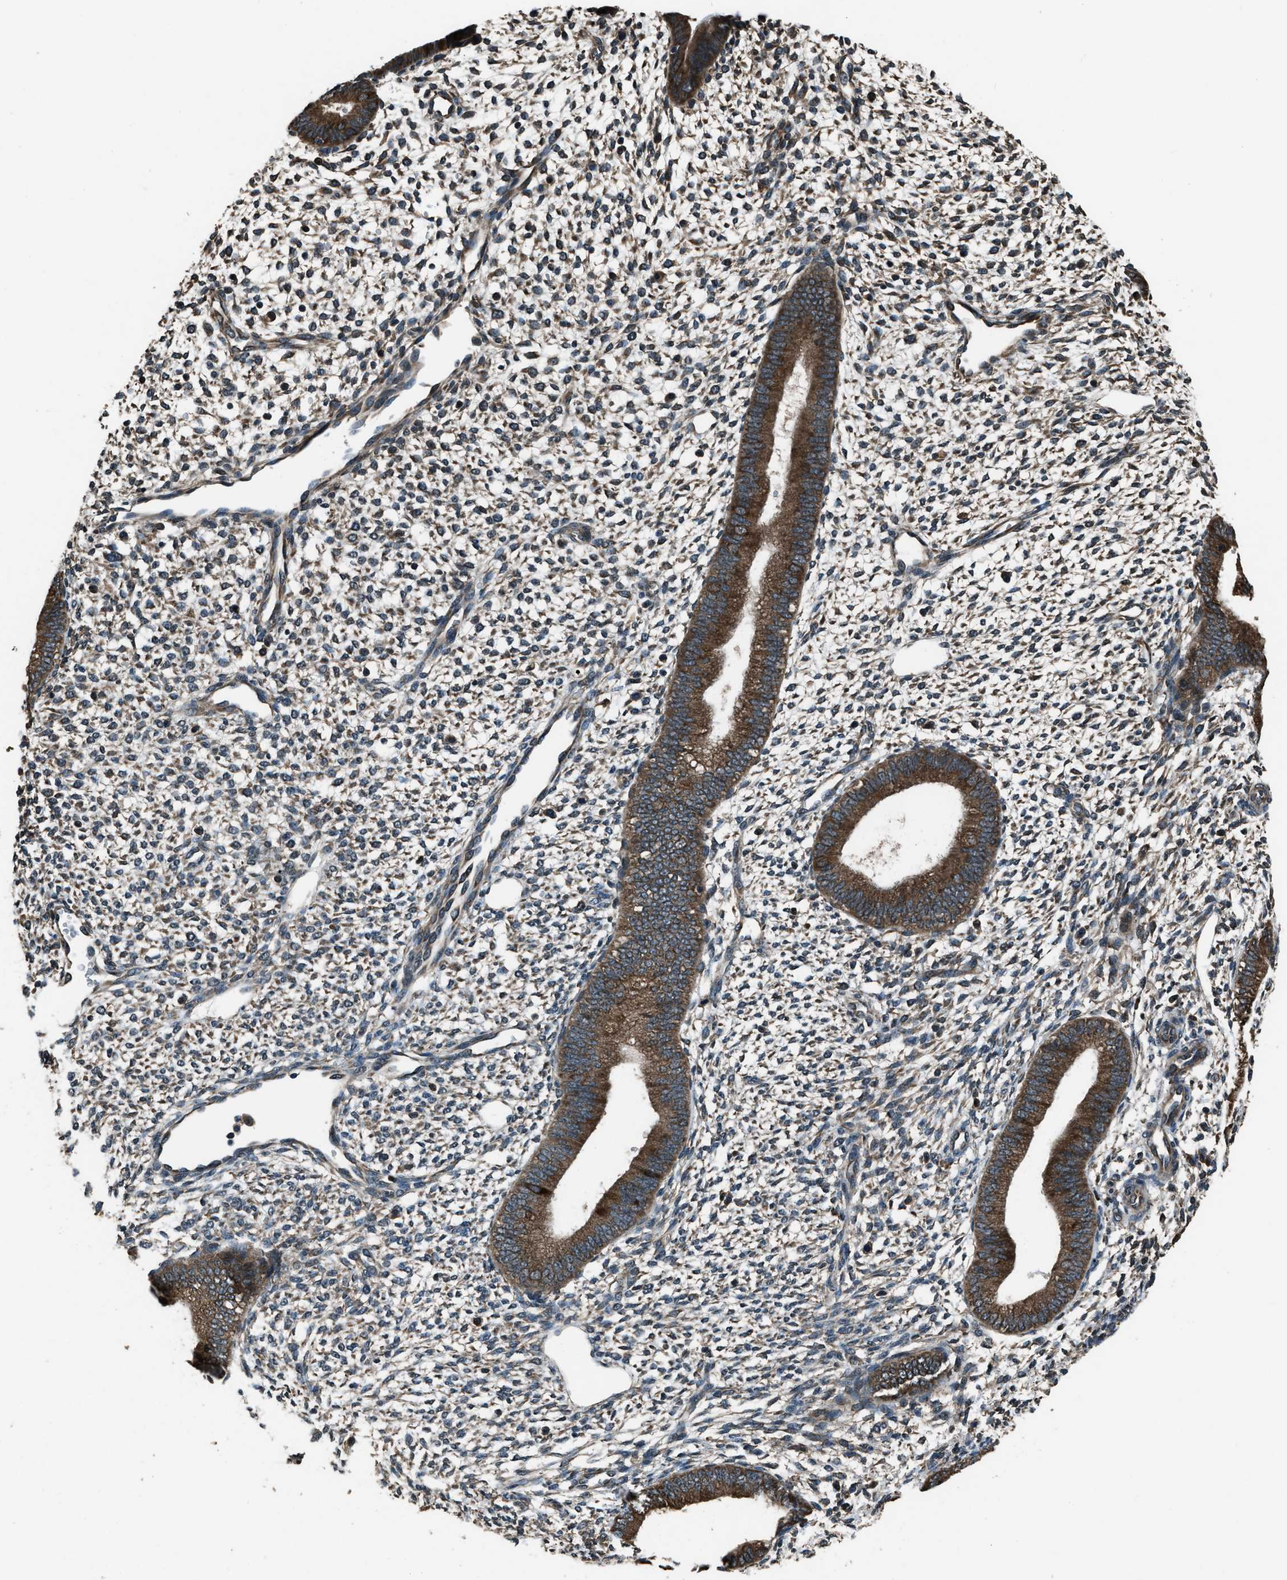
{"staining": {"intensity": "moderate", "quantity": ">75%", "location": "cytoplasmic/membranous"}, "tissue": "endometrium", "cell_type": "Cells in endometrial stroma", "image_type": "normal", "snomed": [{"axis": "morphology", "description": "Normal tissue, NOS"}, {"axis": "topography", "description": "Endometrium"}], "caption": "The histopathology image exhibits staining of normal endometrium, revealing moderate cytoplasmic/membranous protein expression (brown color) within cells in endometrial stroma.", "gene": "TRIM4", "patient": {"sex": "female", "age": 46}}